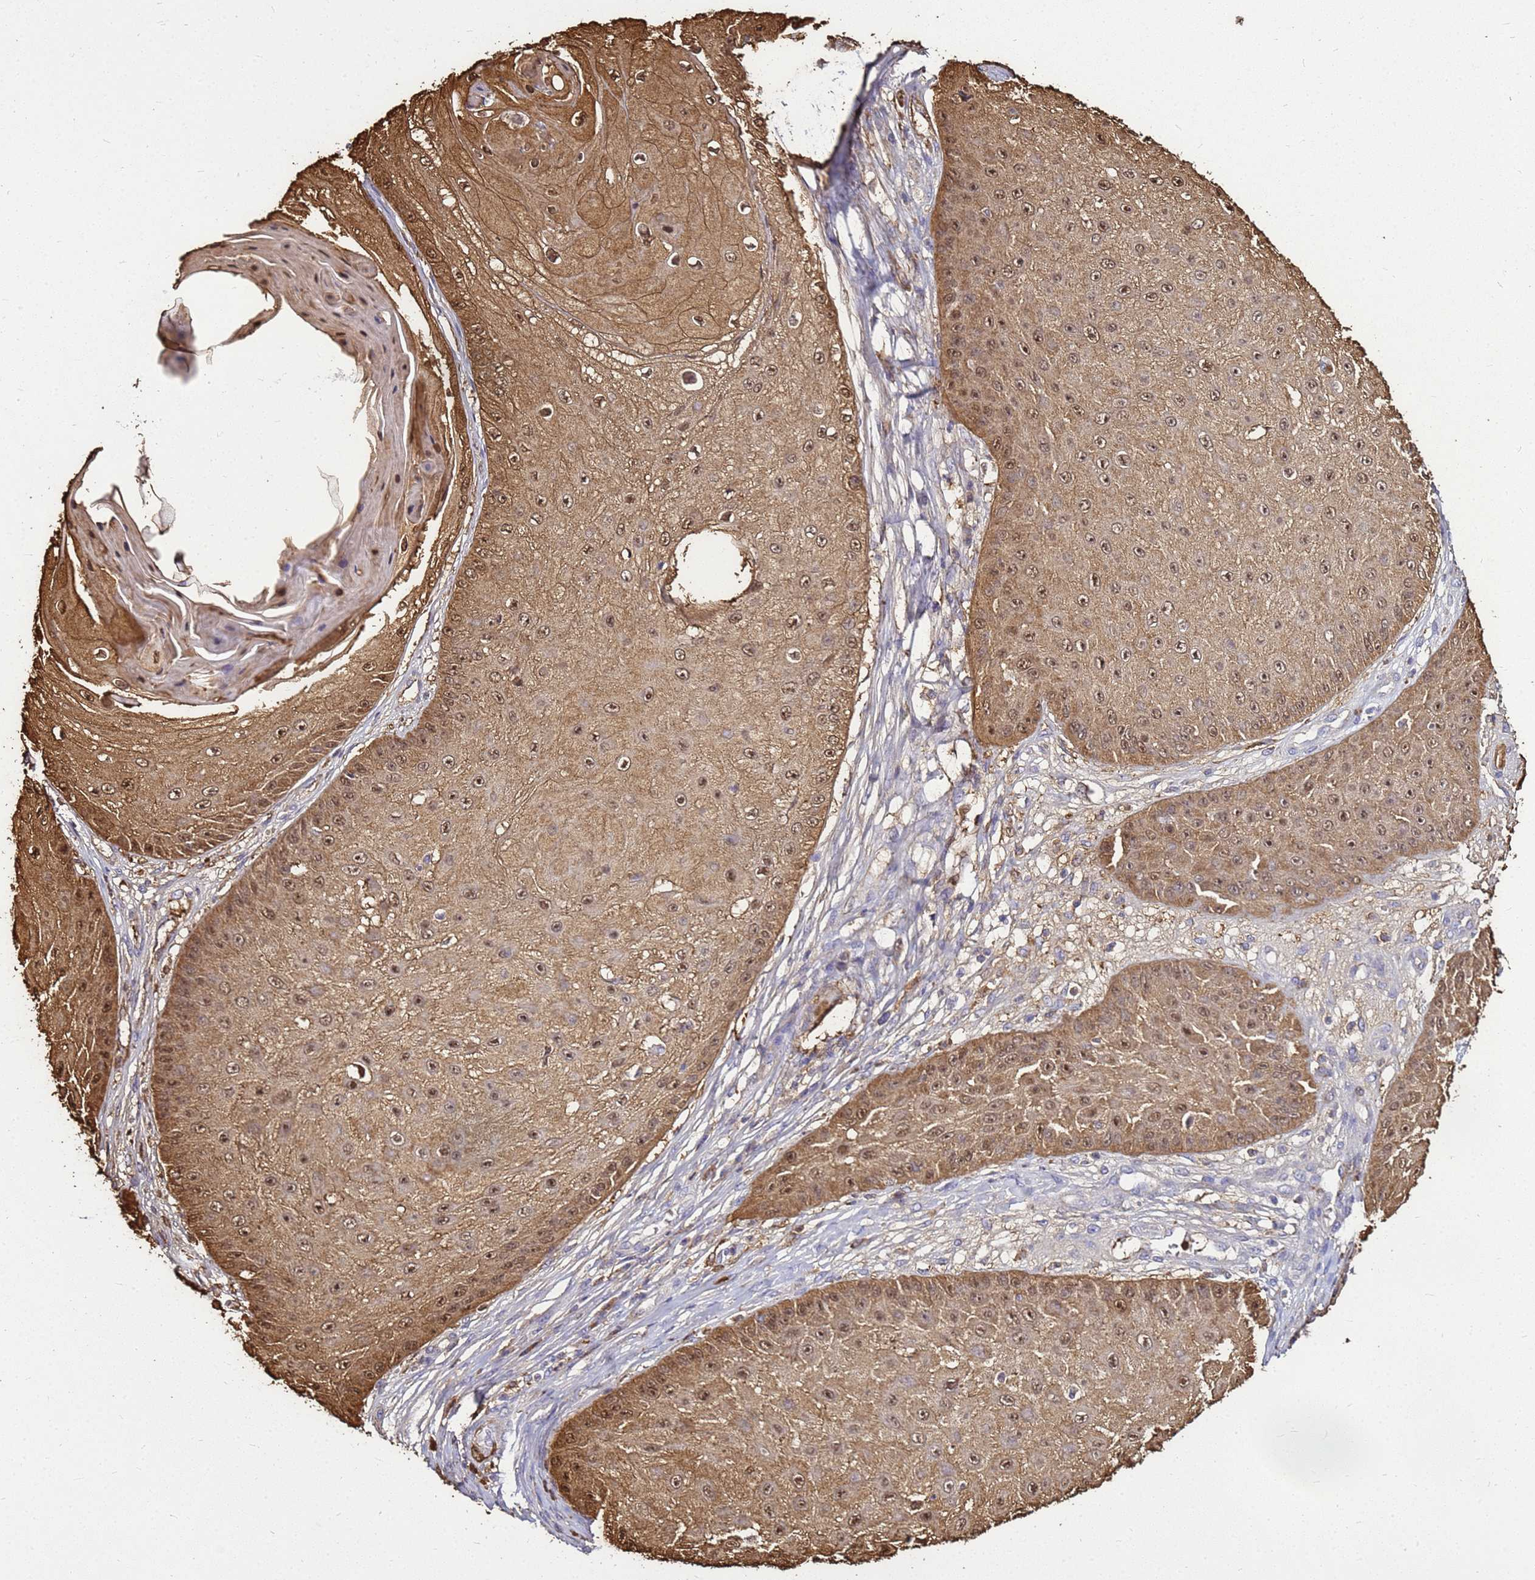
{"staining": {"intensity": "moderate", "quantity": ">75%", "location": "cytoplasmic/membranous,nuclear"}, "tissue": "skin cancer", "cell_type": "Tumor cells", "image_type": "cancer", "snomed": [{"axis": "morphology", "description": "Squamous cell carcinoma, NOS"}, {"axis": "topography", "description": "Skin"}], "caption": "The micrograph shows a brown stain indicating the presence of a protein in the cytoplasmic/membranous and nuclear of tumor cells in skin cancer (squamous cell carcinoma).", "gene": "S100A2", "patient": {"sex": "male", "age": 70}}